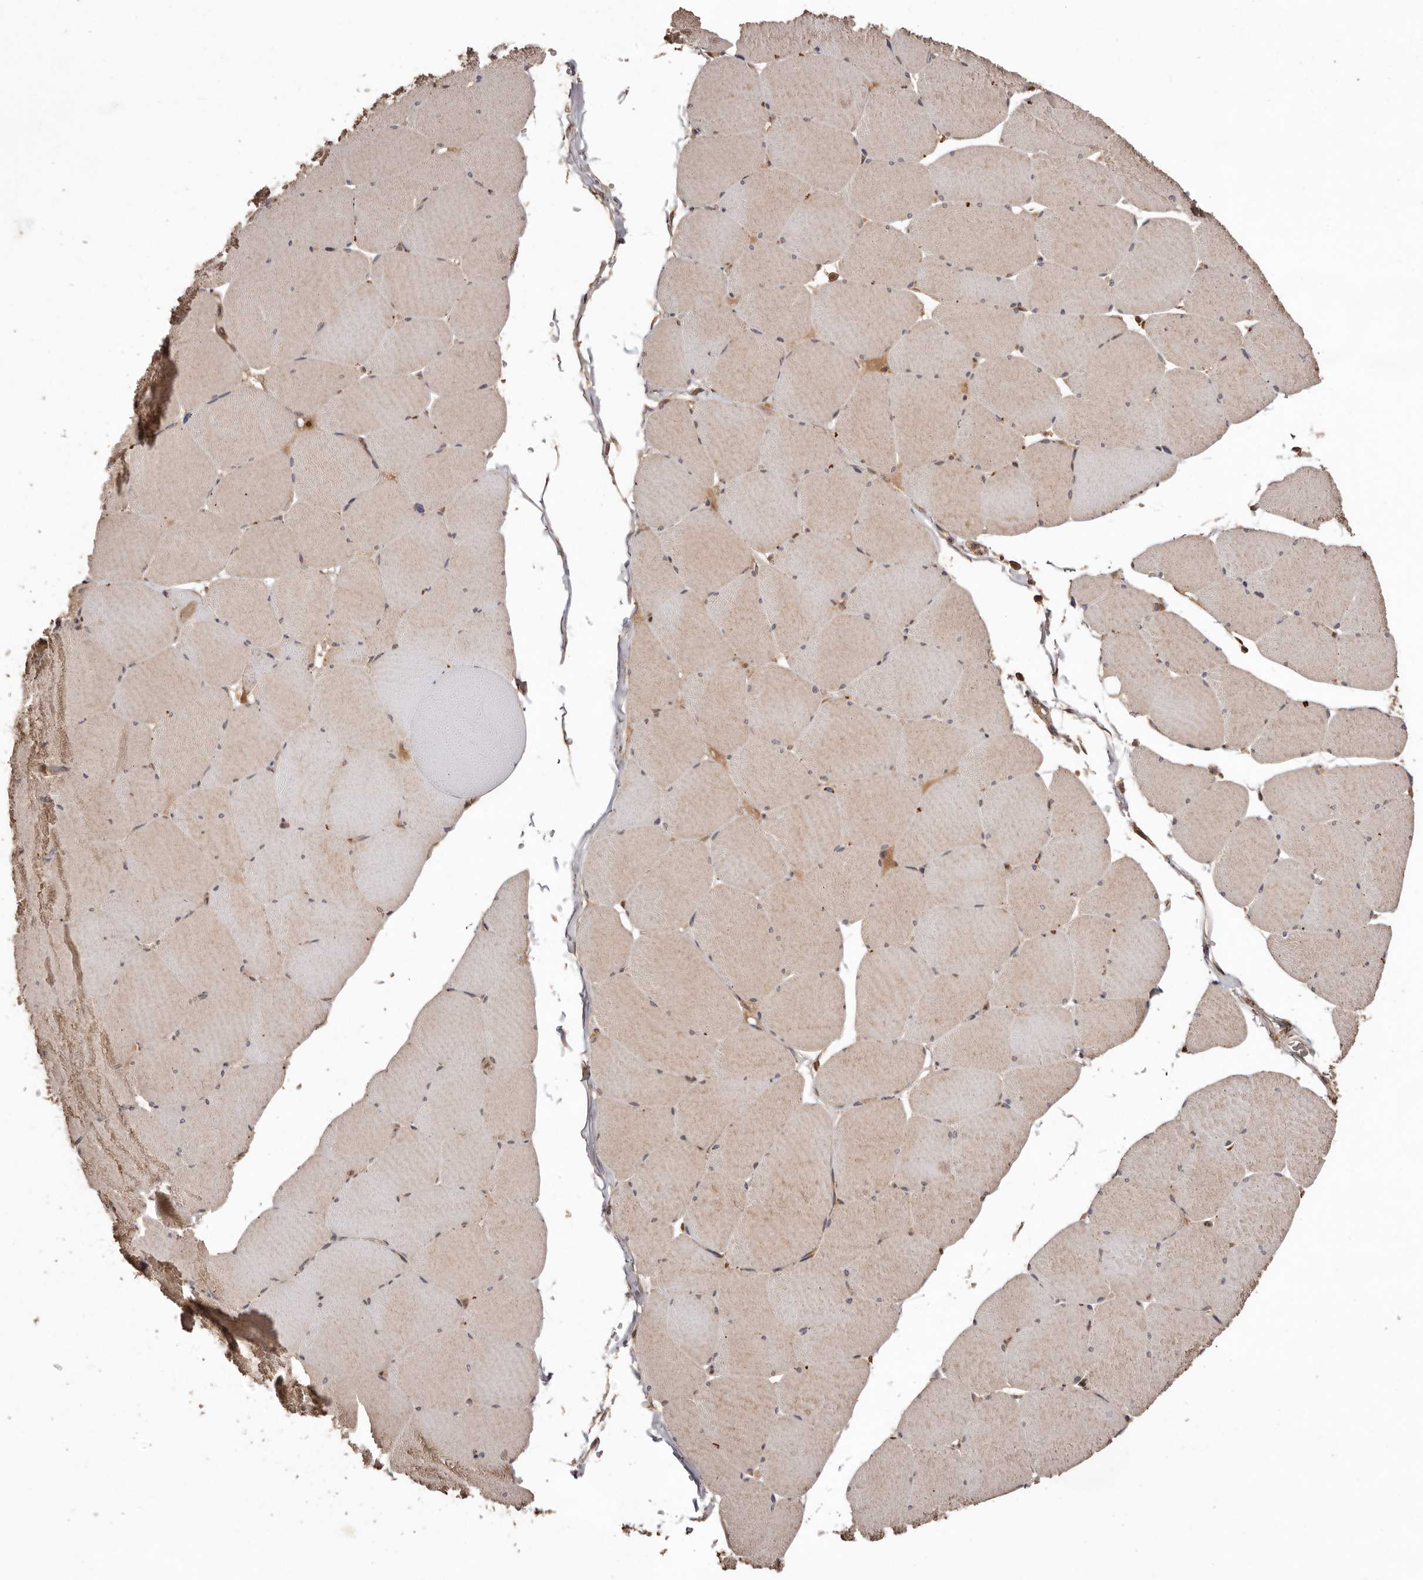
{"staining": {"intensity": "moderate", "quantity": "25%-75%", "location": "cytoplasmic/membranous"}, "tissue": "skeletal muscle", "cell_type": "Myocytes", "image_type": "normal", "snomed": [{"axis": "morphology", "description": "Normal tissue, NOS"}, {"axis": "topography", "description": "Skeletal muscle"}, {"axis": "topography", "description": "Head-Neck"}], "caption": "Myocytes display moderate cytoplasmic/membranous expression in about 25%-75% of cells in unremarkable skeletal muscle. (Stains: DAB in brown, nuclei in blue, Microscopy: brightfield microscopy at high magnification).", "gene": "RWDD1", "patient": {"sex": "male", "age": 66}}